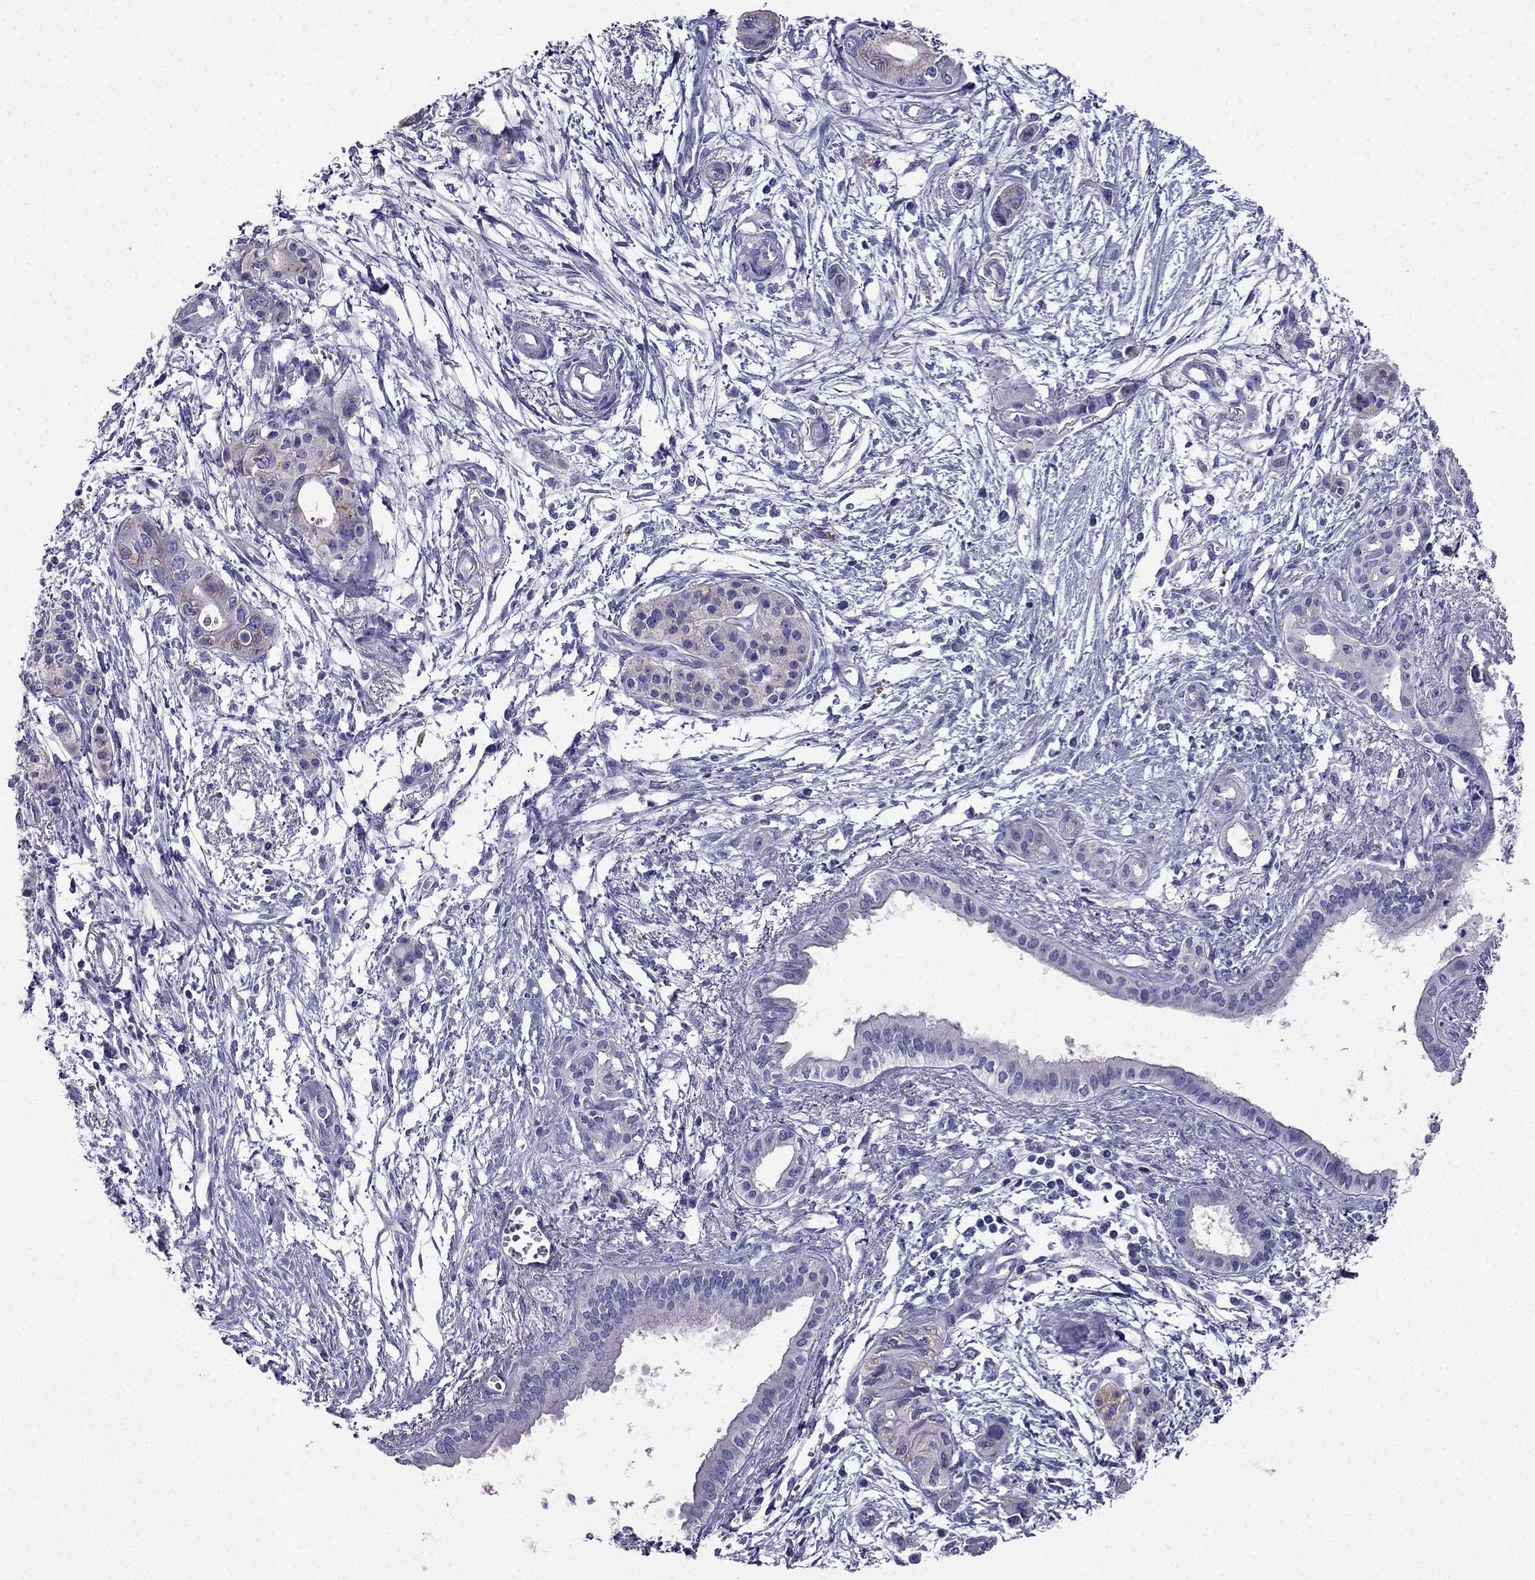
{"staining": {"intensity": "weak", "quantity": "<25%", "location": "cytoplasmic/membranous"}, "tissue": "pancreatic cancer", "cell_type": "Tumor cells", "image_type": "cancer", "snomed": [{"axis": "morphology", "description": "Adenocarcinoma, NOS"}, {"axis": "topography", "description": "Pancreas"}], "caption": "Tumor cells are negative for brown protein staining in pancreatic cancer (adenocarcinoma).", "gene": "PTH", "patient": {"sex": "female", "age": 76}}